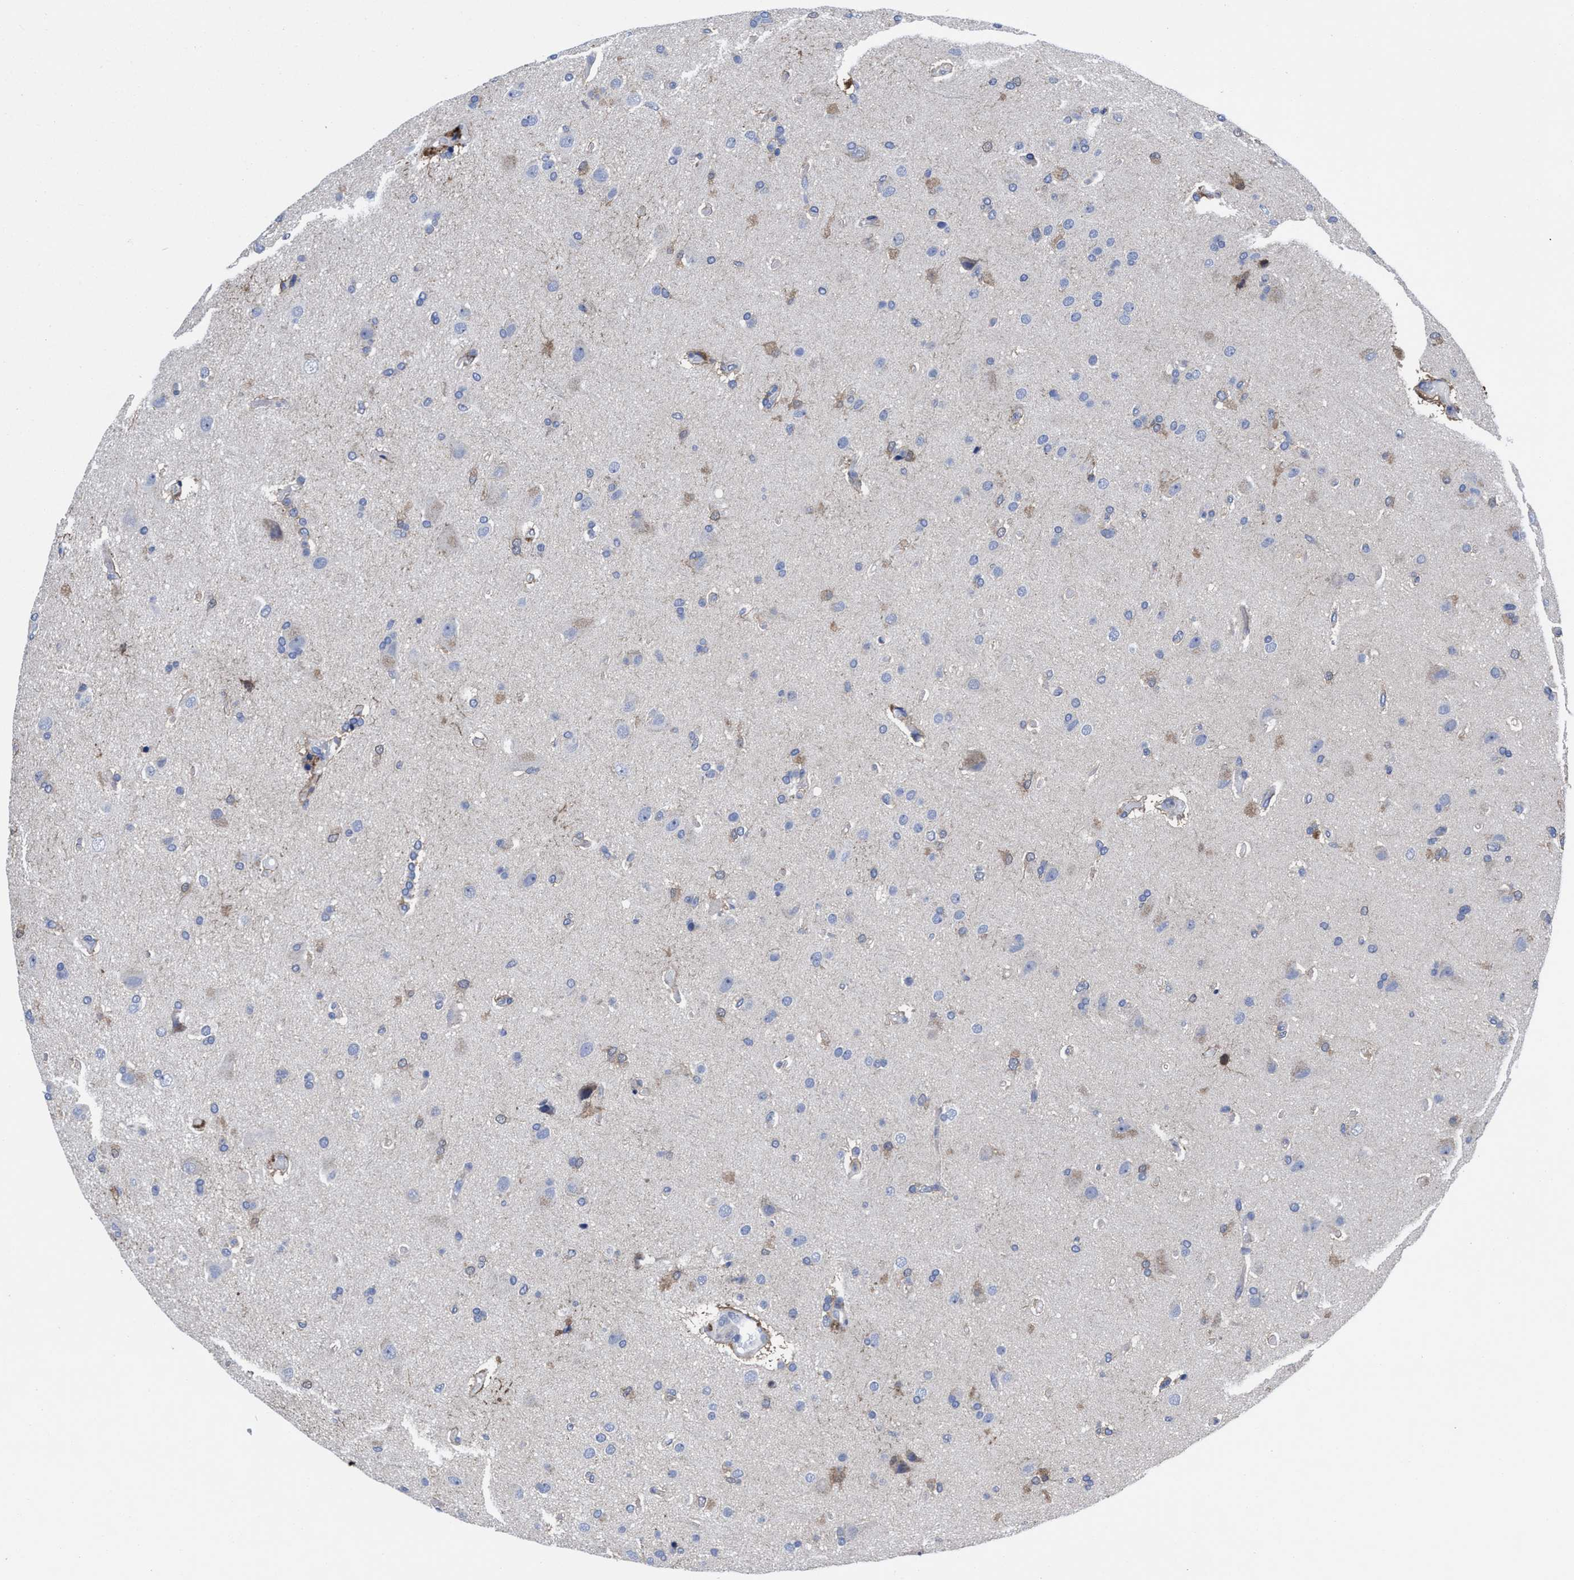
{"staining": {"intensity": "weak", "quantity": "<25%", "location": "cytoplasmic/membranous"}, "tissue": "glioma", "cell_type": "Tumor cells", "image_type": "cancer", "snomed": [{"axis": "morphology", "description": "Glioma, malignant, High grade"}, {"axis": "topography", "description": "Brain"}], "caption": "The photomicrograph exhibits no staining of tumor cells in glioma.", "gene": "TXNDC17", "patient": {"sex": "male", "age": 72}}